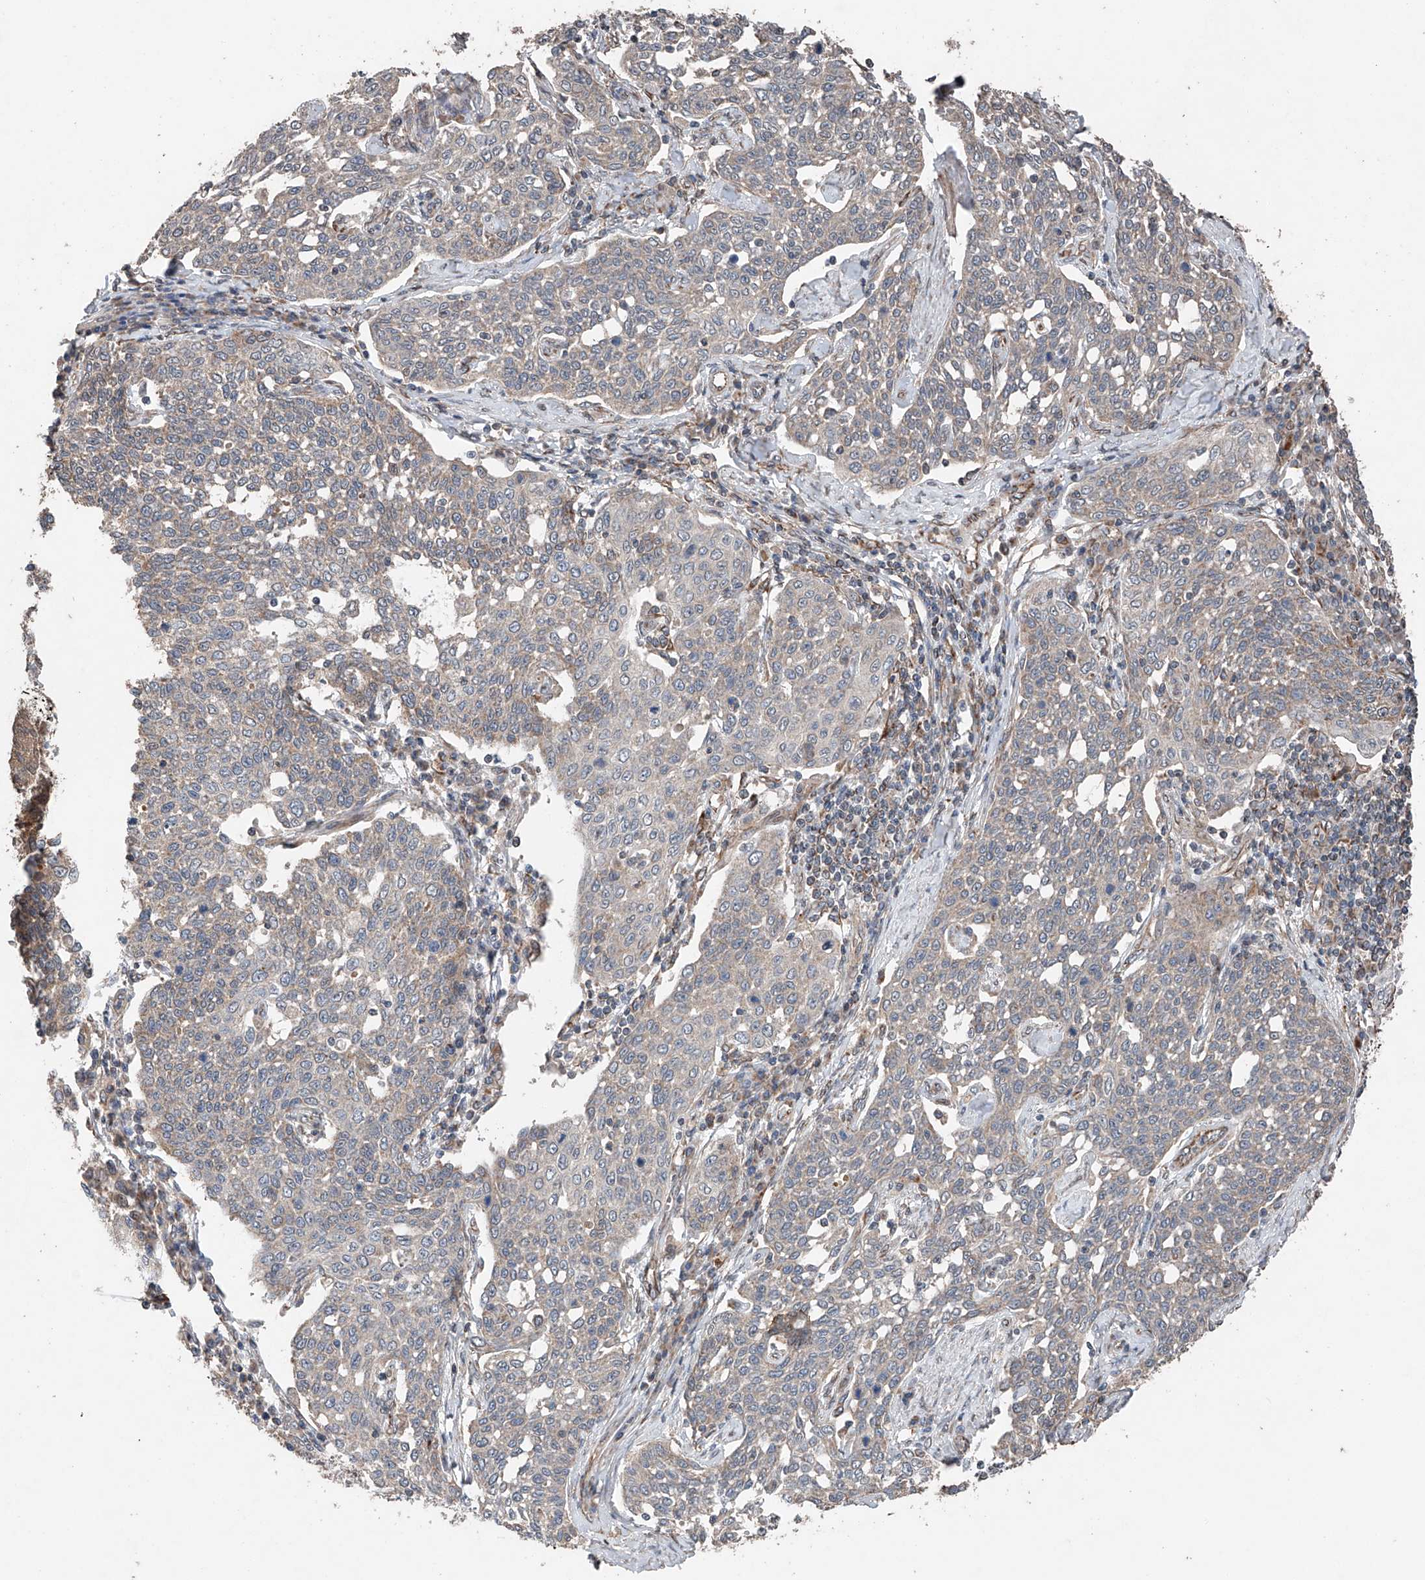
{"staining": {"intensity": "weak", "quantity": "<25%", "location": "cytoplasmic/membranous"}, "tissue": "cervical cancer", "cell_type": "Tumor cells", "image_type": "cancer", "snomed": [{"axis": "morphology", "description": "Squamous cell carcinoma, NOS"}, {"axis": "topography", "description": "Cervix"}], "caption": "DAB (3,3'-diaminobenzidine) immunohistochemical staining of human cervical cancer (squamous cell carcinoma) reveals no significant expression in tumor cells. The staining is performed using DAB brown chromogen with nuclei counter-stained in using hematoxylin.", "gene": "AP4B1", "patient": {"sex": "female", "age": 34}}